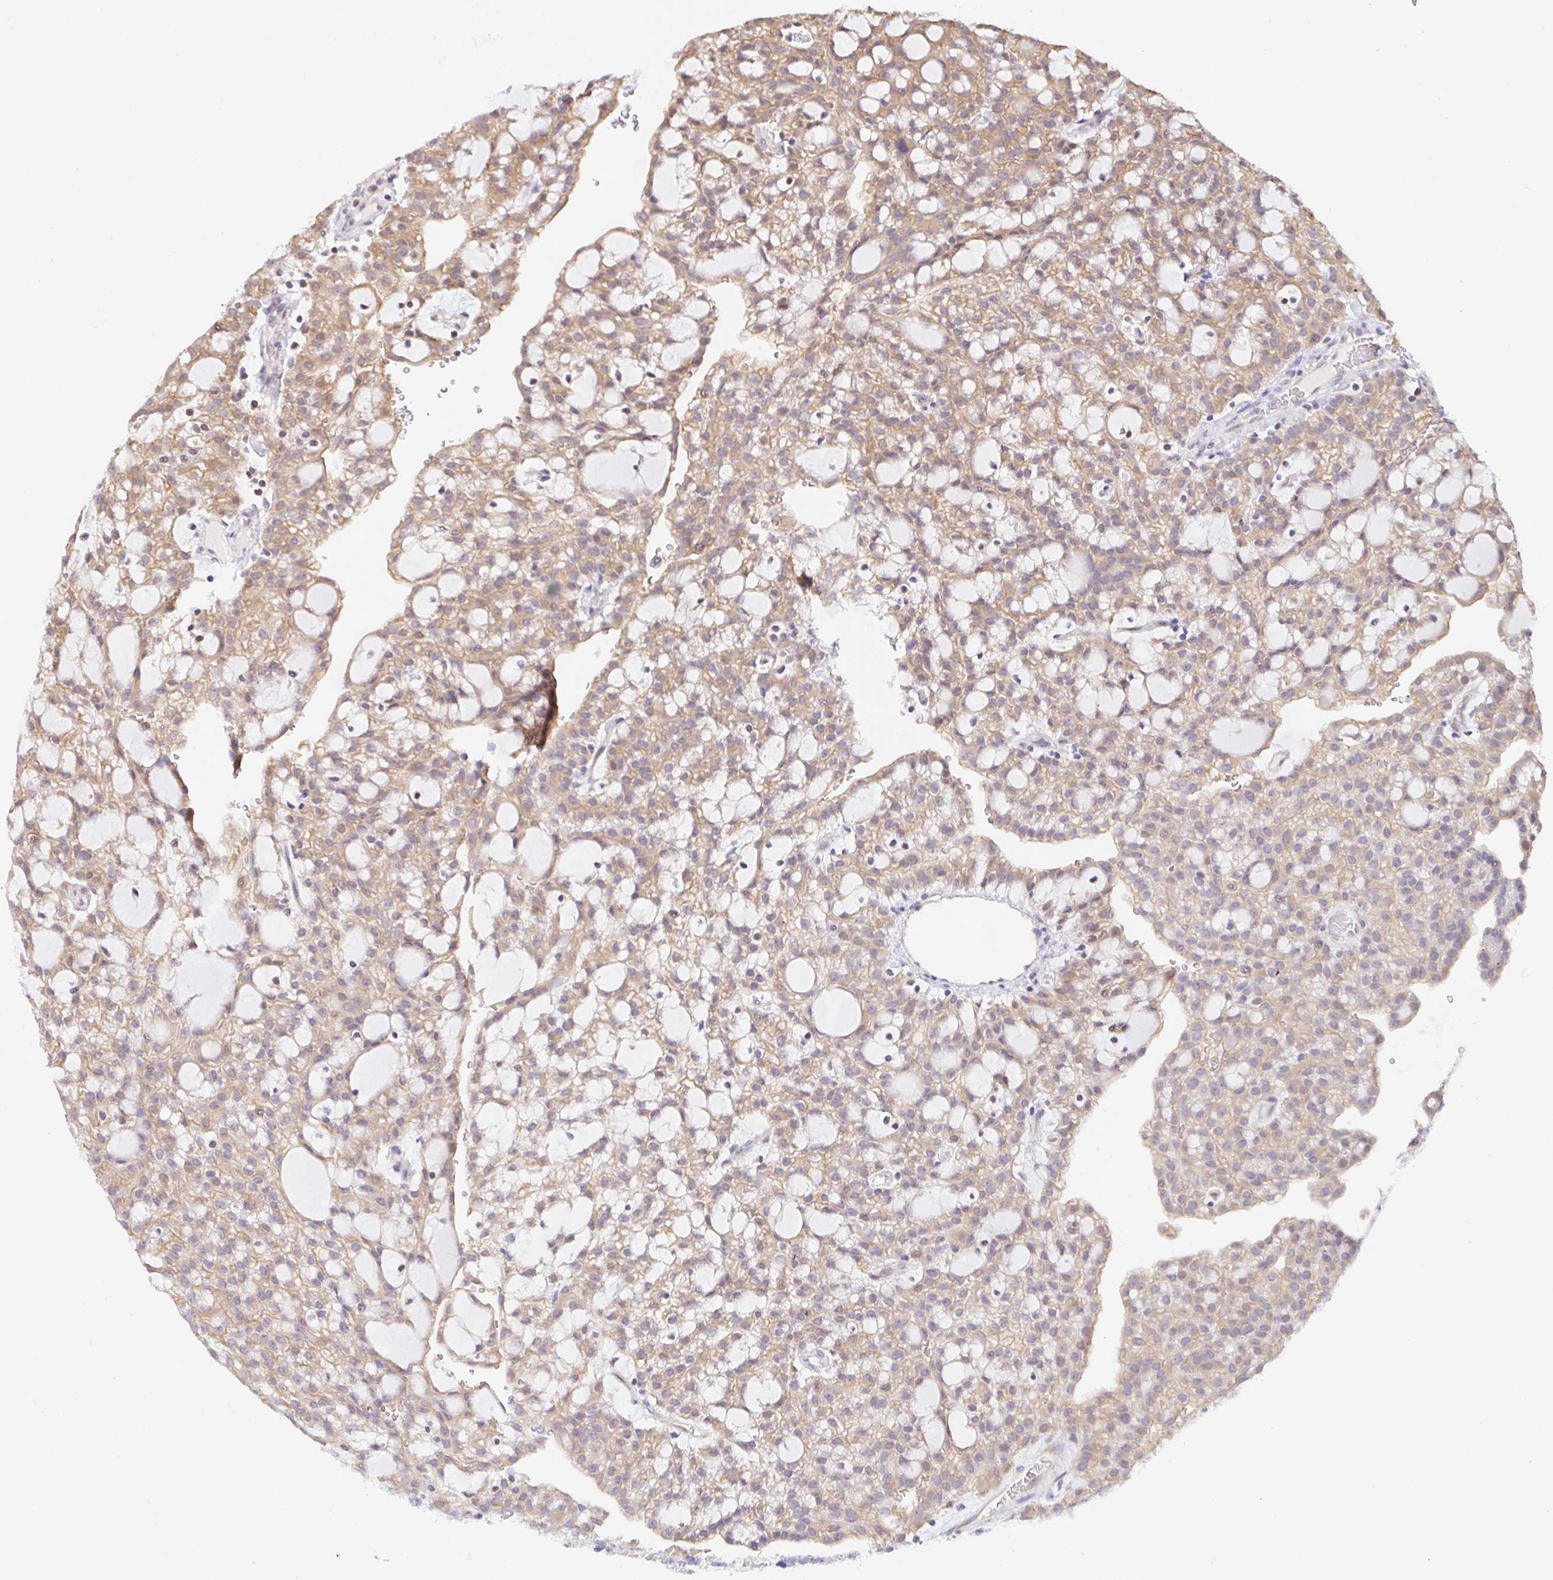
{"staining": {"intensity": "moderate", "quantity": ">75%", "location": "cytoplasmic/membranous"}, "tissue": "renal cancer", "cell_type": "Tumor cells", "image_type": "cancer", "snomed": [{"axis": "morphology", "description": "Adenocarcinoma, NOS"}, {"axis": "topography", "description": "Kidney"}], "caption": "This micrograph shows renal adenocarcinoma stained with immunohistochemistry to label a protein in brown. The cytoplasmic/membranous of tumor cells show moderate positivity for the protein. Nuclei are counter-stained blue.", "gene": "TBPL2", "patient": {"sex": "male", "age": 63}}